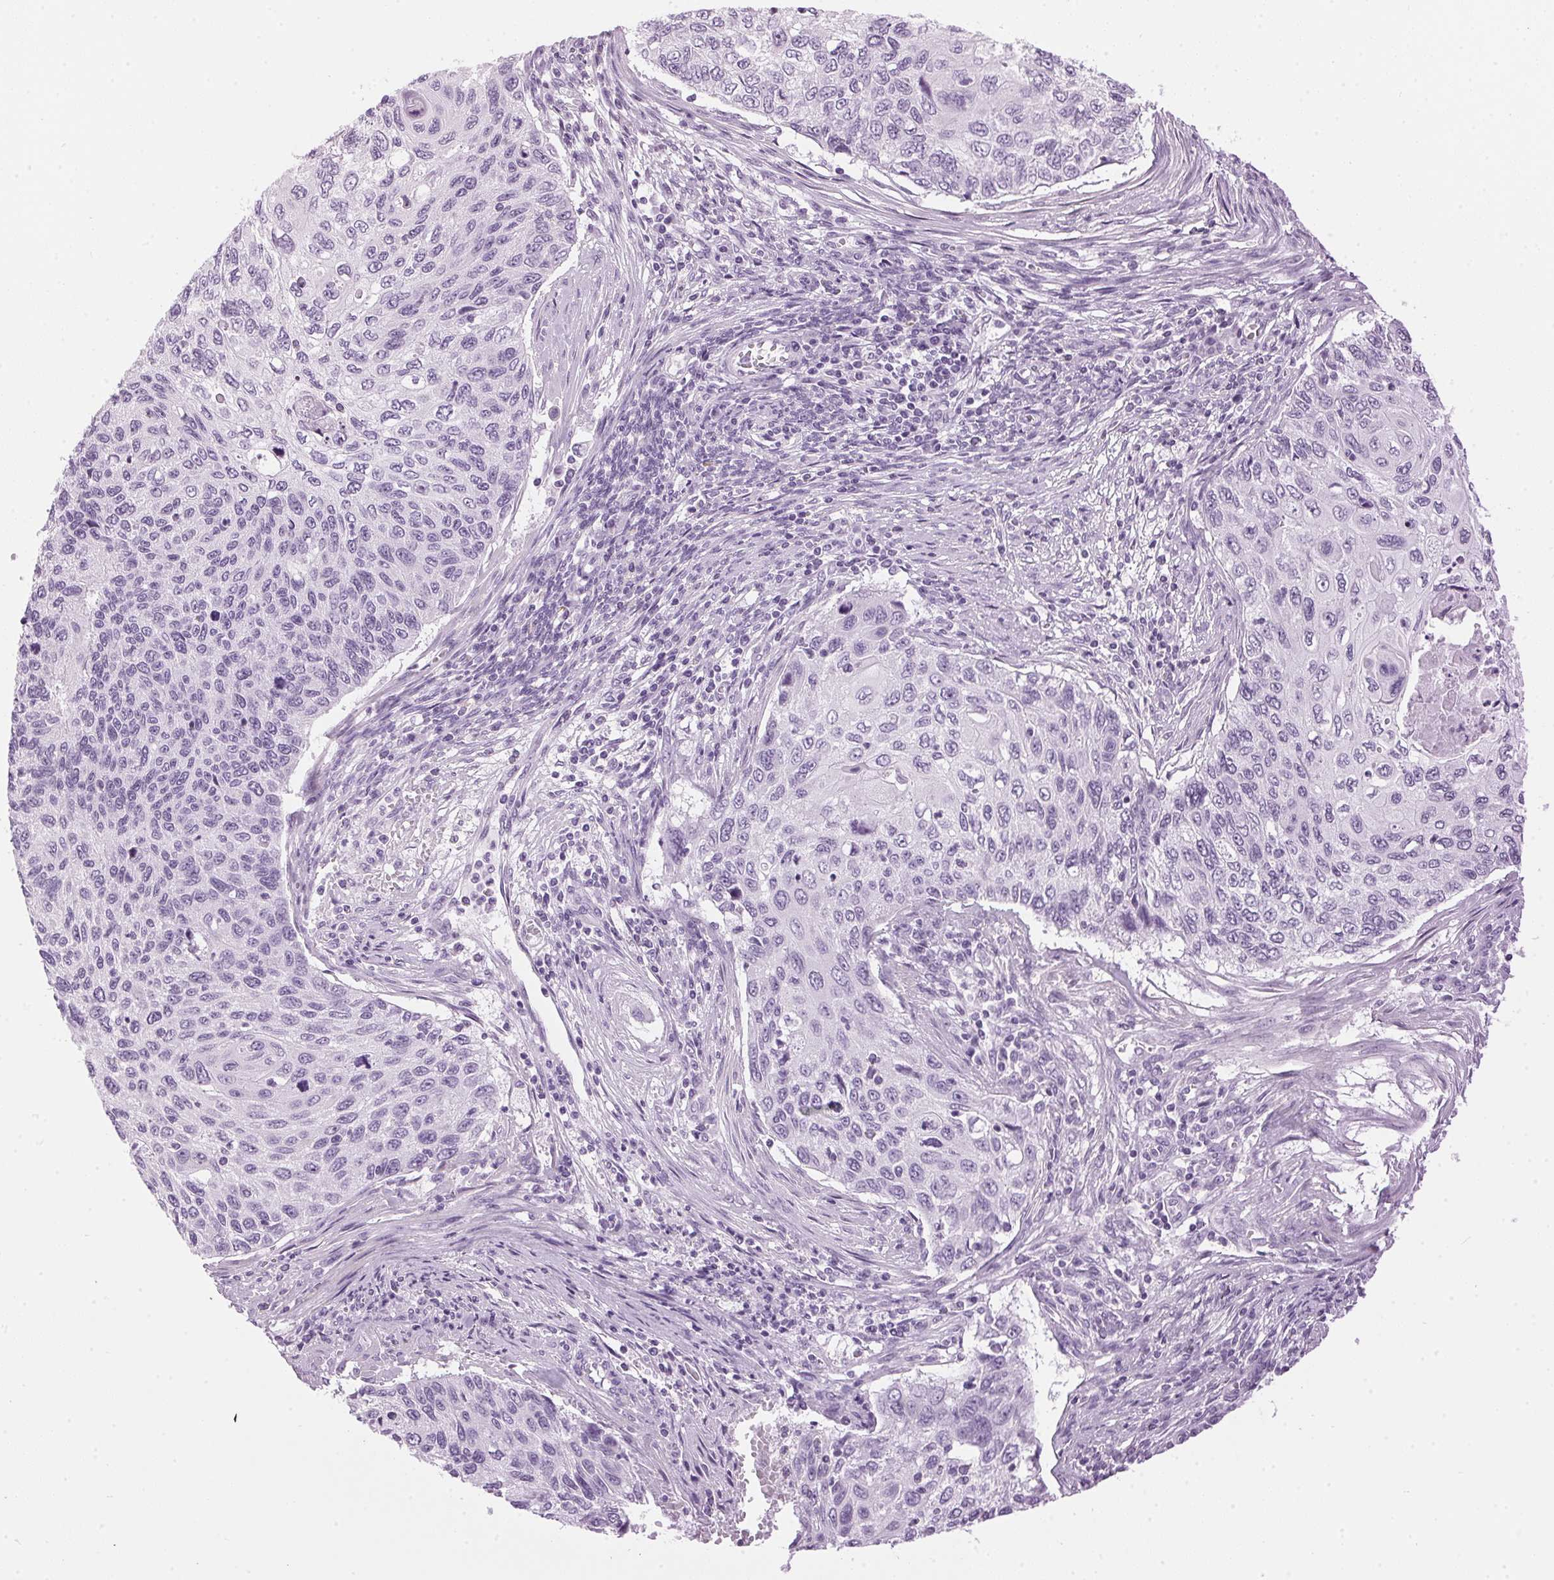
{"staining": {"intensity": "negative", "quantity": "none", "location": "none"}, "tissue": "cervical cancer", "cell_type": "Tumor cells", "image_type": "cancer", "snomed": [{"axis": "morphology", "description": "Squamous cell carcinoma, NOS"}, {"axis": "topography", "description": "Cervix"}], "caption": "High magnification brightfield microscopy of cervical cancer (squamous cell carcinoma) stained with DAB (3,3'-diaminobenzidine) (brown) and counterstained with hematoxylin (blue): tumor cells show no significant expression.", "gene": "SP7", "patient": {"sex": "female", "age": 70}}